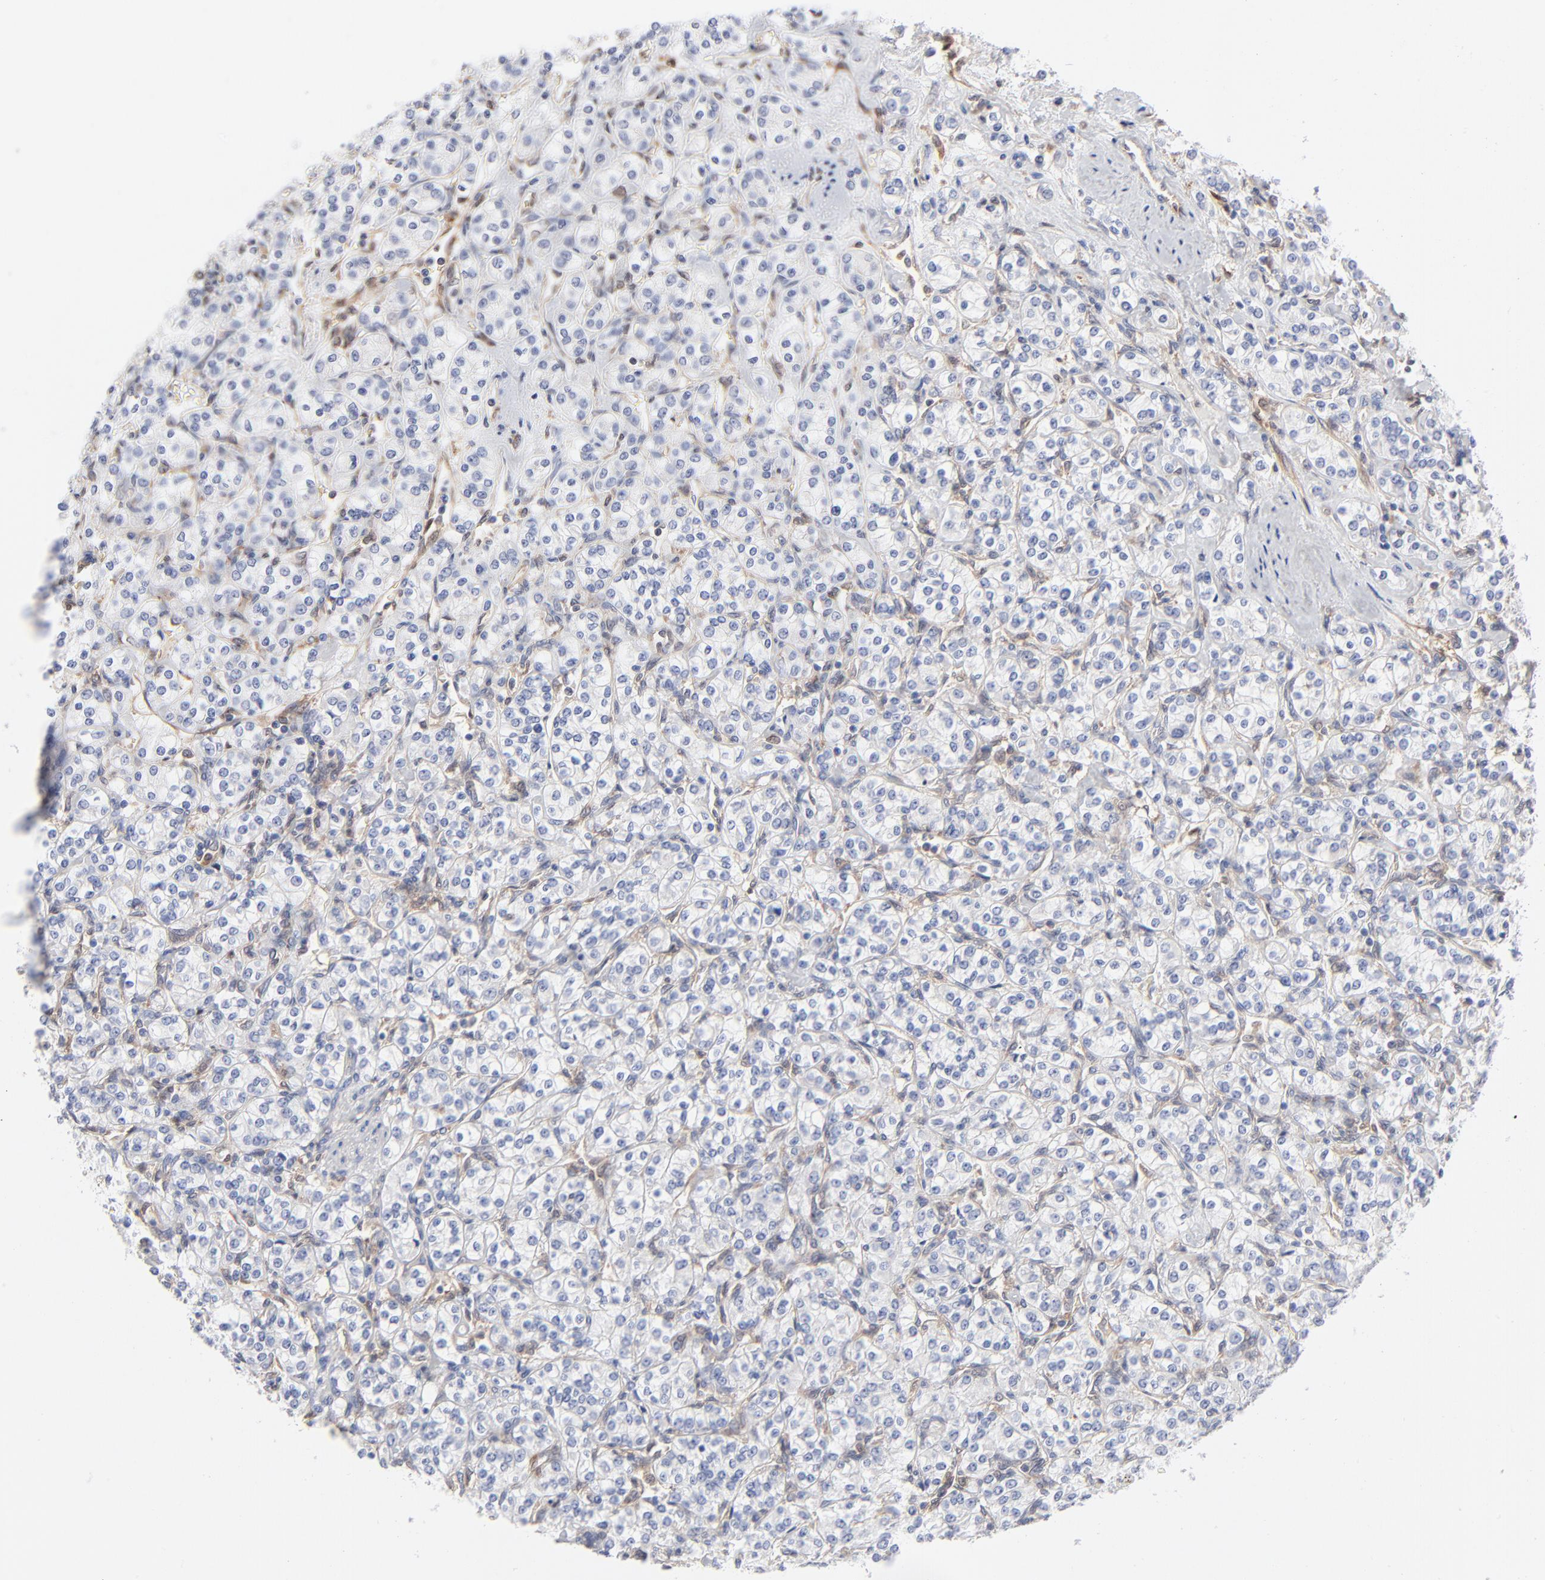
{"staining": {"intensity": "negative", "quantity": "none", "location": "none"}, "tissue": "renal cancer", "cell_type": "Tumor cells", "image_type": "cancer", "snomed": [{"axis": "morphology", "description": "Adenocarcinoma, NOS"}, {"axis": "topography", "description": "Kidney"}], "caption": "A histopathology image of renal cancer stained for a protein shows no brown staining in tumor cells.", "gene": "ARRB1", "patient": {"sex": "male", "age": 77}}